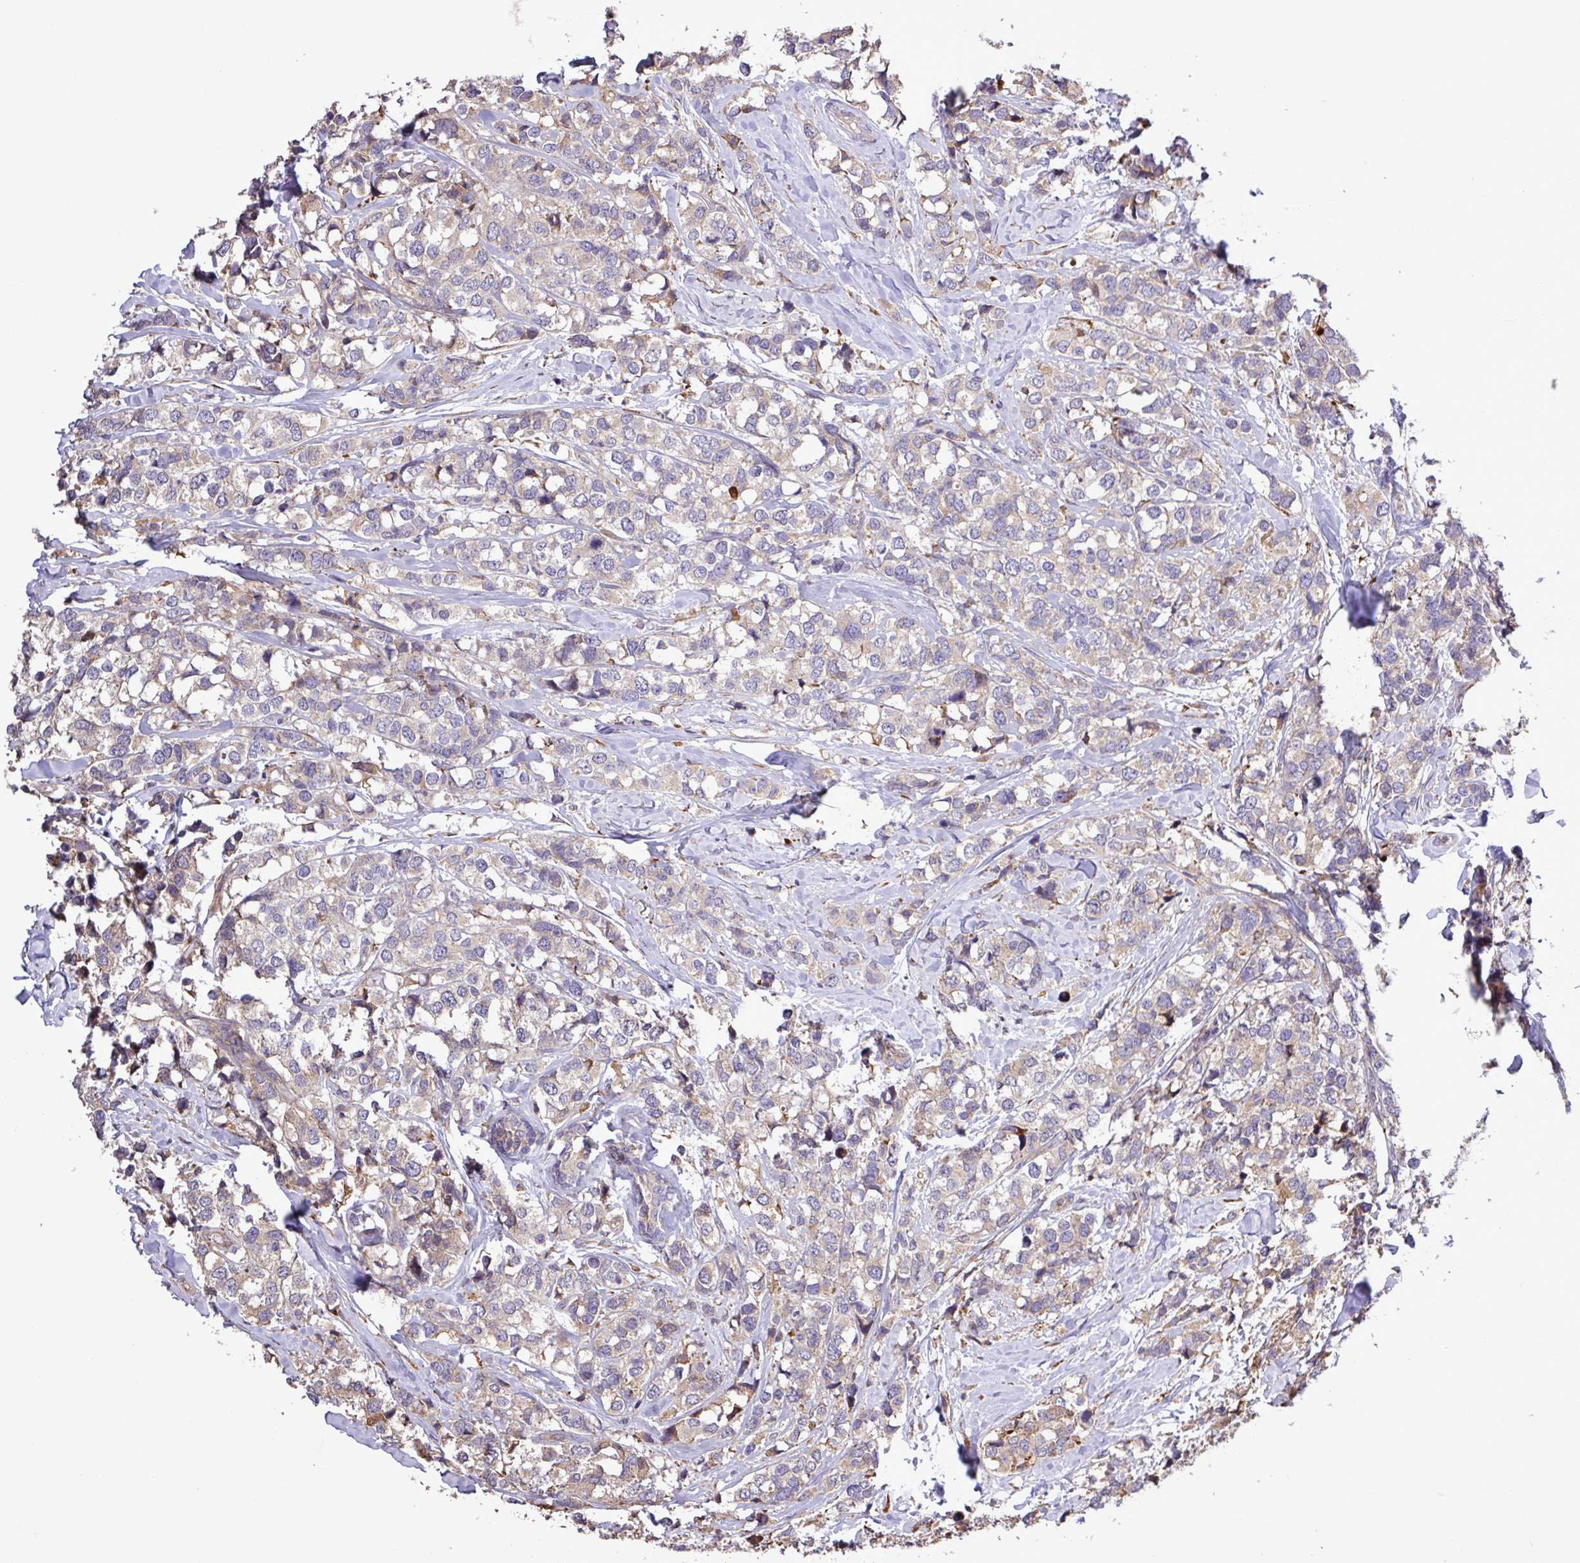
{"staining": {"intensity": "negative", "quantity": "none", "location": "none"}, "tissue": "breast cancer", "cell_type": "Tumor cells", "image_type": "cancer", "snomed": [{"axis": "morphology", "description": "Lobular carcinoma"}, {"axis": "topography", "description": "Breast"}], "caption": "There is no significant staining in tumor cells of breast cancer.", "gene": "MEGF6", "patient": {"sex": "female", "age": 59}}